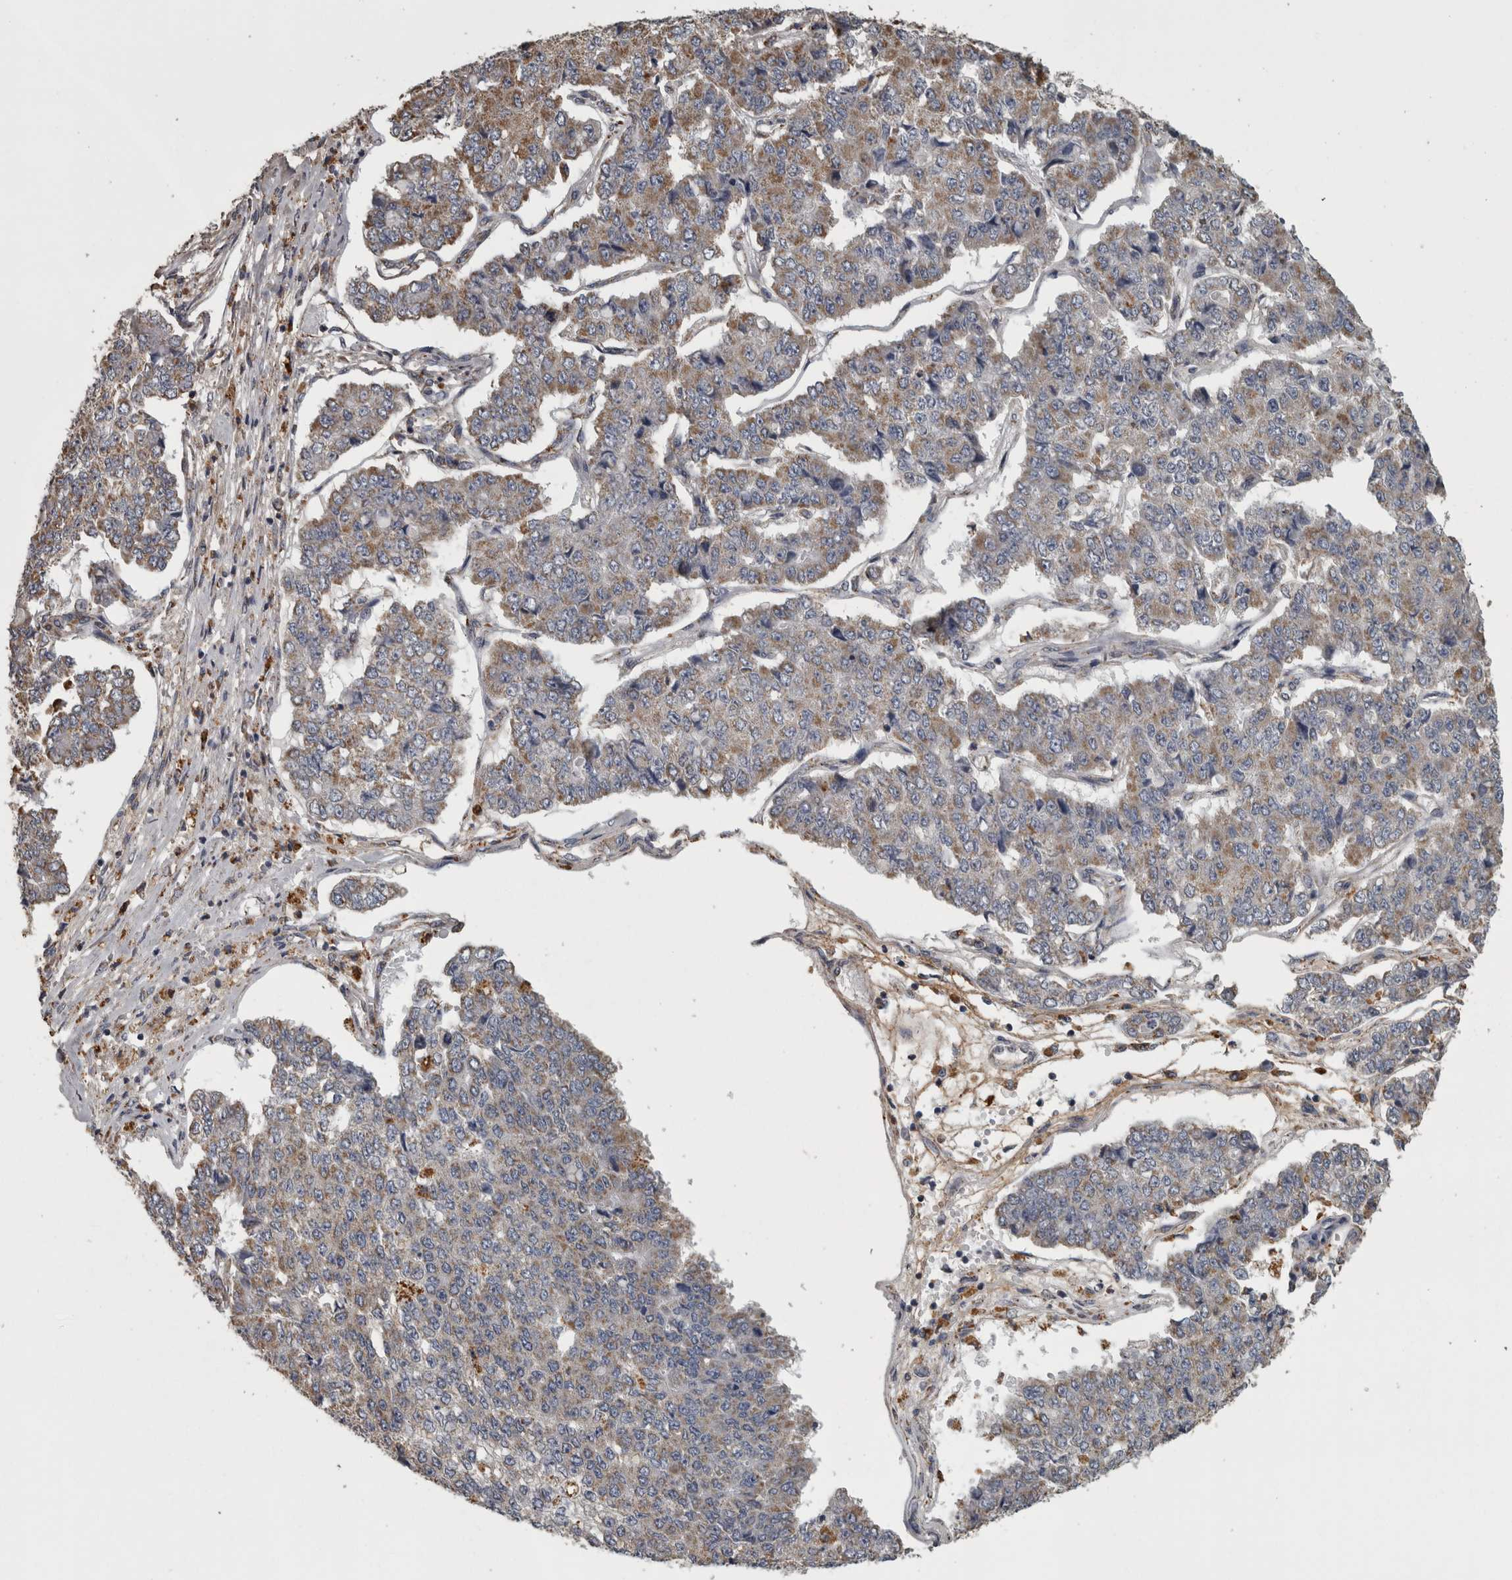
{"staining": {"intensity": "weak", "quantity": "25%-75%", "location": "cytoplasmic/membranous"}, "tissue": "pancreatic cancer", "cell_type": "Tumor cells", "image_type": "cancer", "snomed": [{"axis": "morphology", "description": "Adenocarcinoma, NOS"}, {"axis": "topography", "description": "Pancreas"}], "caption": "Brown immunohistochemical staining in pancreatic cancer exhibits weak cytoplasmic/membranous staining in approximately 25%-75% of tumor cells.", "gene": "FRK", "patient": {"sex": "male", "age": 50}}